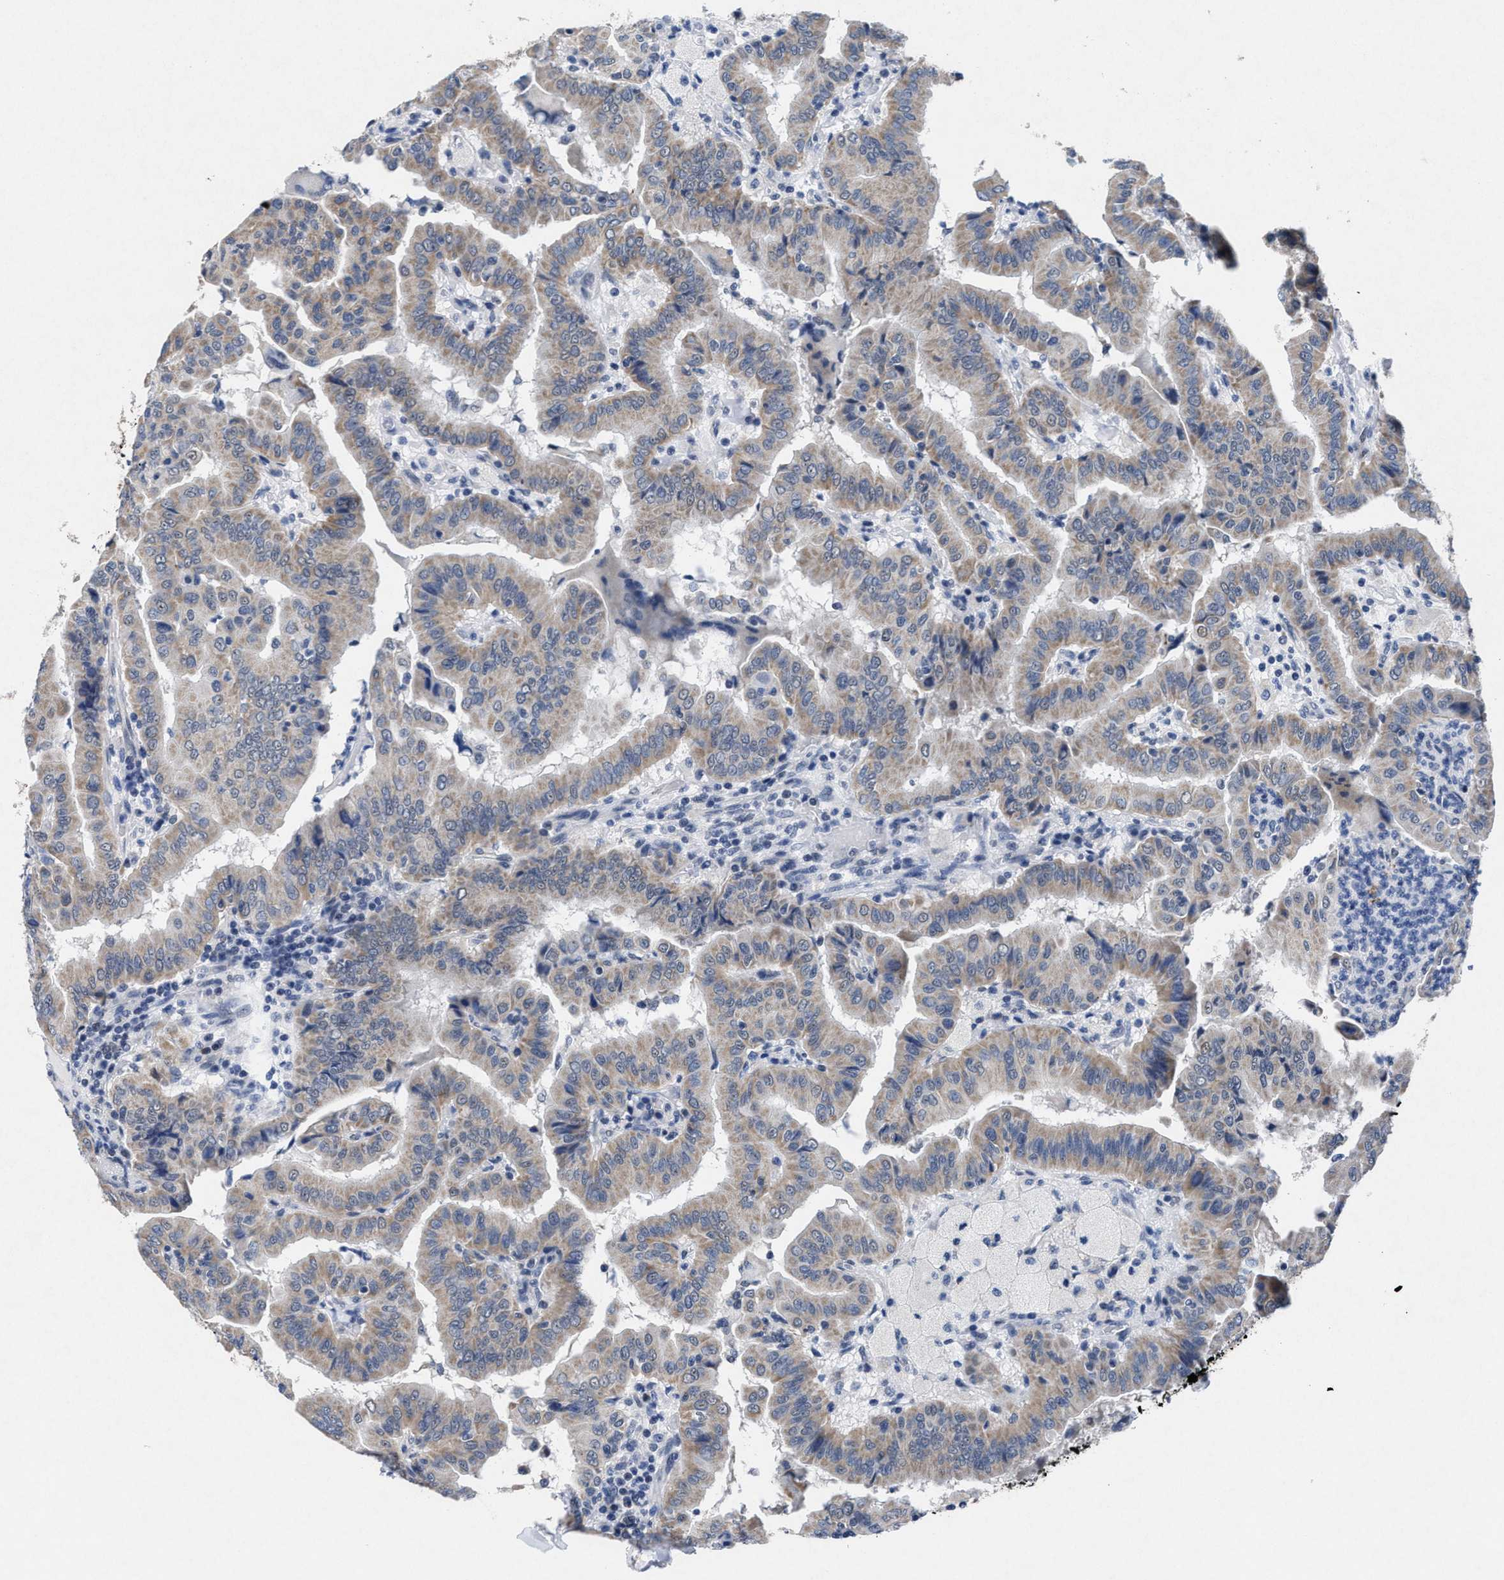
{"staining": {"intensity": "moderate", "quantity": "25%-75%", "location": "cytoplasmic/membranous"}, "tissue": "thyroid cancer", "cell_type": "Tumor cells", "image_type": "cancer", "snomed": [{"axis": "morphology", "description": "Papillary adenocarcinoma, NOS"}, {"axis": "topography", "description": "Thyroid gland"}], "caption": "A photomicrograph of thyroid cancer (papillary adenocarcinoma) stained for a protein shows moderate cytoplasmic/membranous brown staining in tumor cells.", "gene": "ID3", "patient": {"sex": "male", "age": 33}}